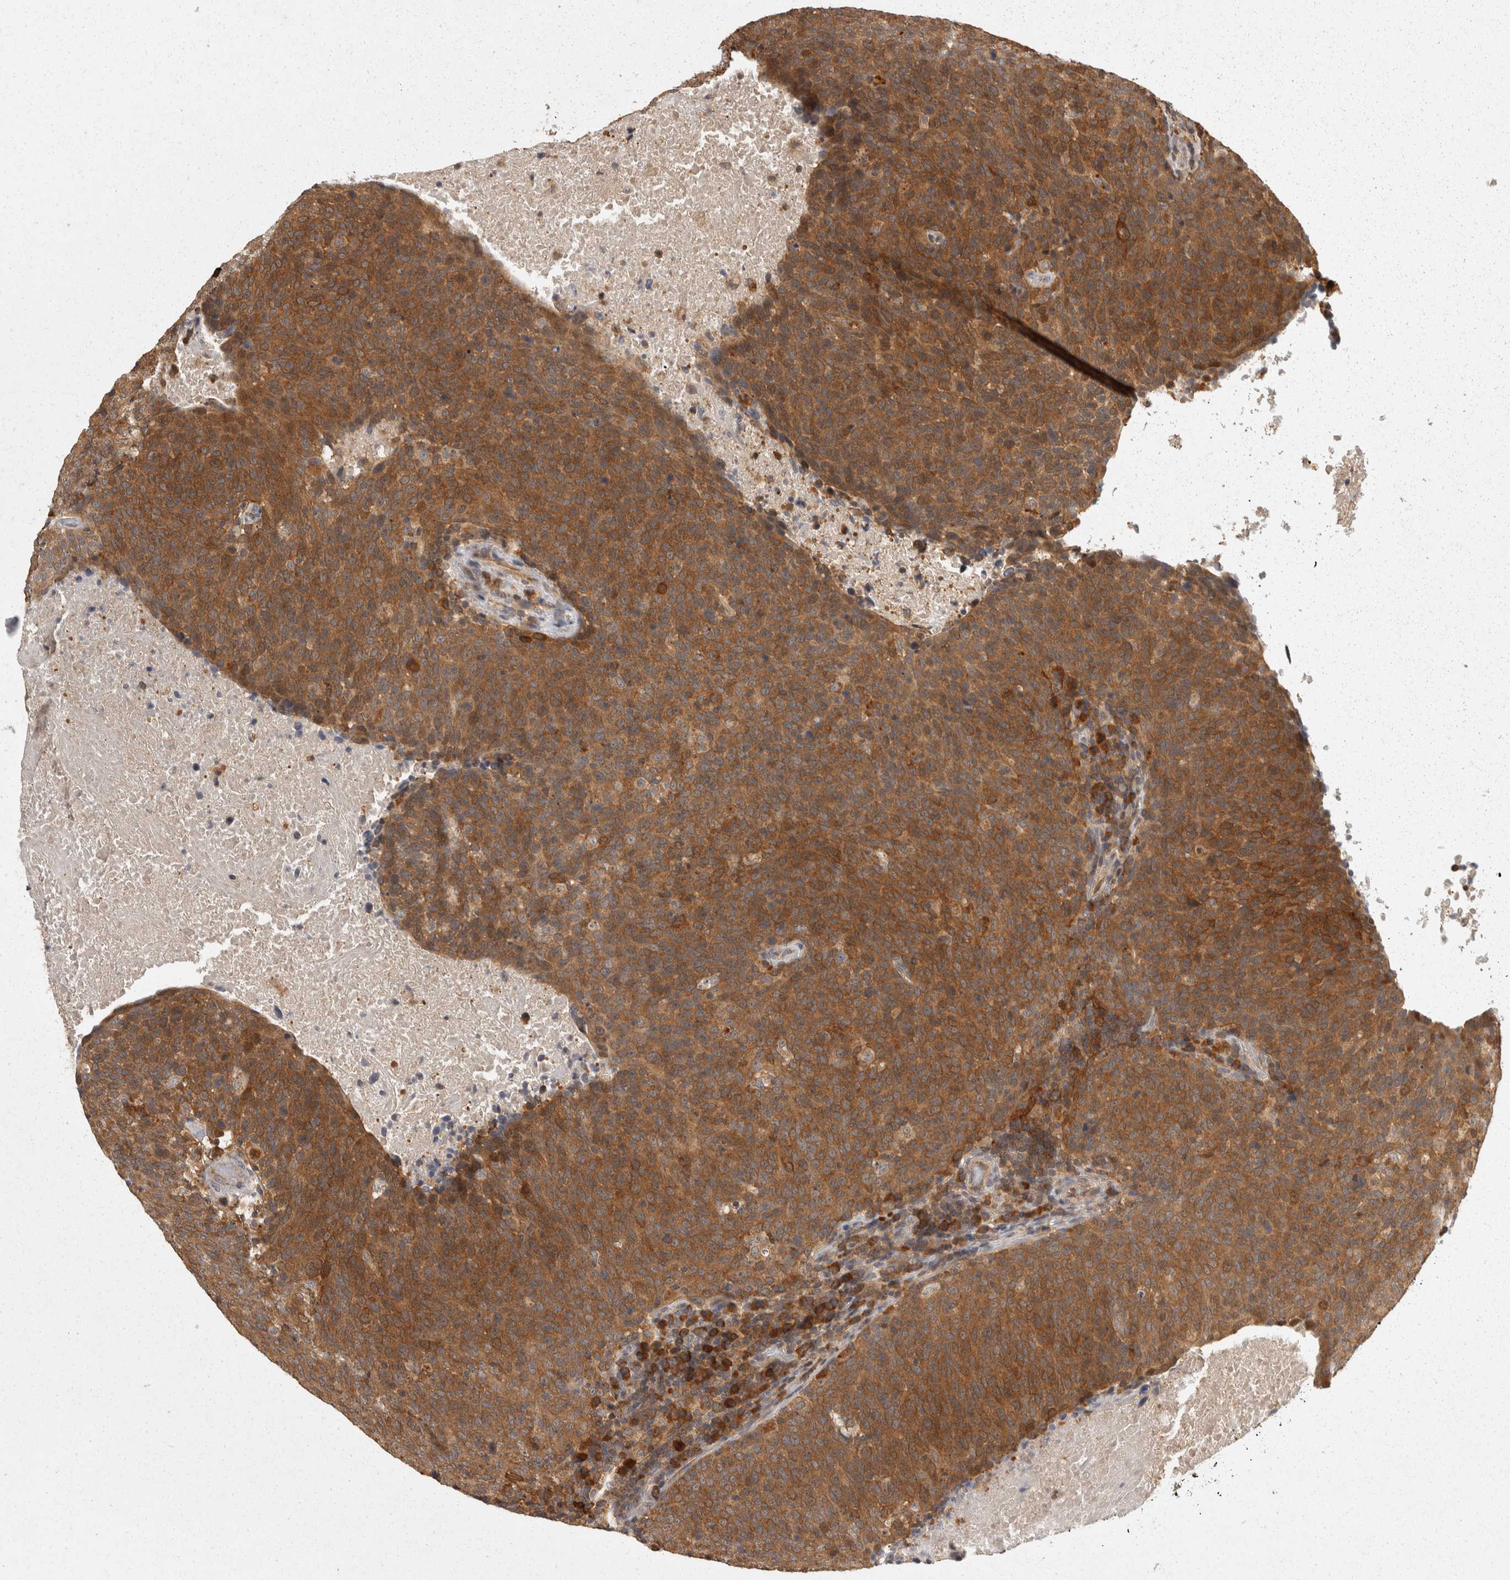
{"staining": {"intensity": "strong", "quantity": ">75%", "location": "cytoplasmic/membranous"}, "tissue": "head and neck cancer", "cell_type": "Tumor cells", "image_type": "cancer", "snomed": [{"axis": "morphology", "description": "Squamous cell carcinoma, NOS"}, {"axis": "morphology", "description": "Squamous cell carcinoma, metastatic, NOS"}, {"axis": "topography", "description": "Lymph node"}, {"axis": "topography", "description": "Head-Neck"}], "caption": "Brown immunohistochemical staining in human head and neck cancer demonstrates strong cytoplasmic/membranous positivity in about >75% of tumor cells.", "gene": "ACAT2", "patient": {"sex": "male", "age": 62}}